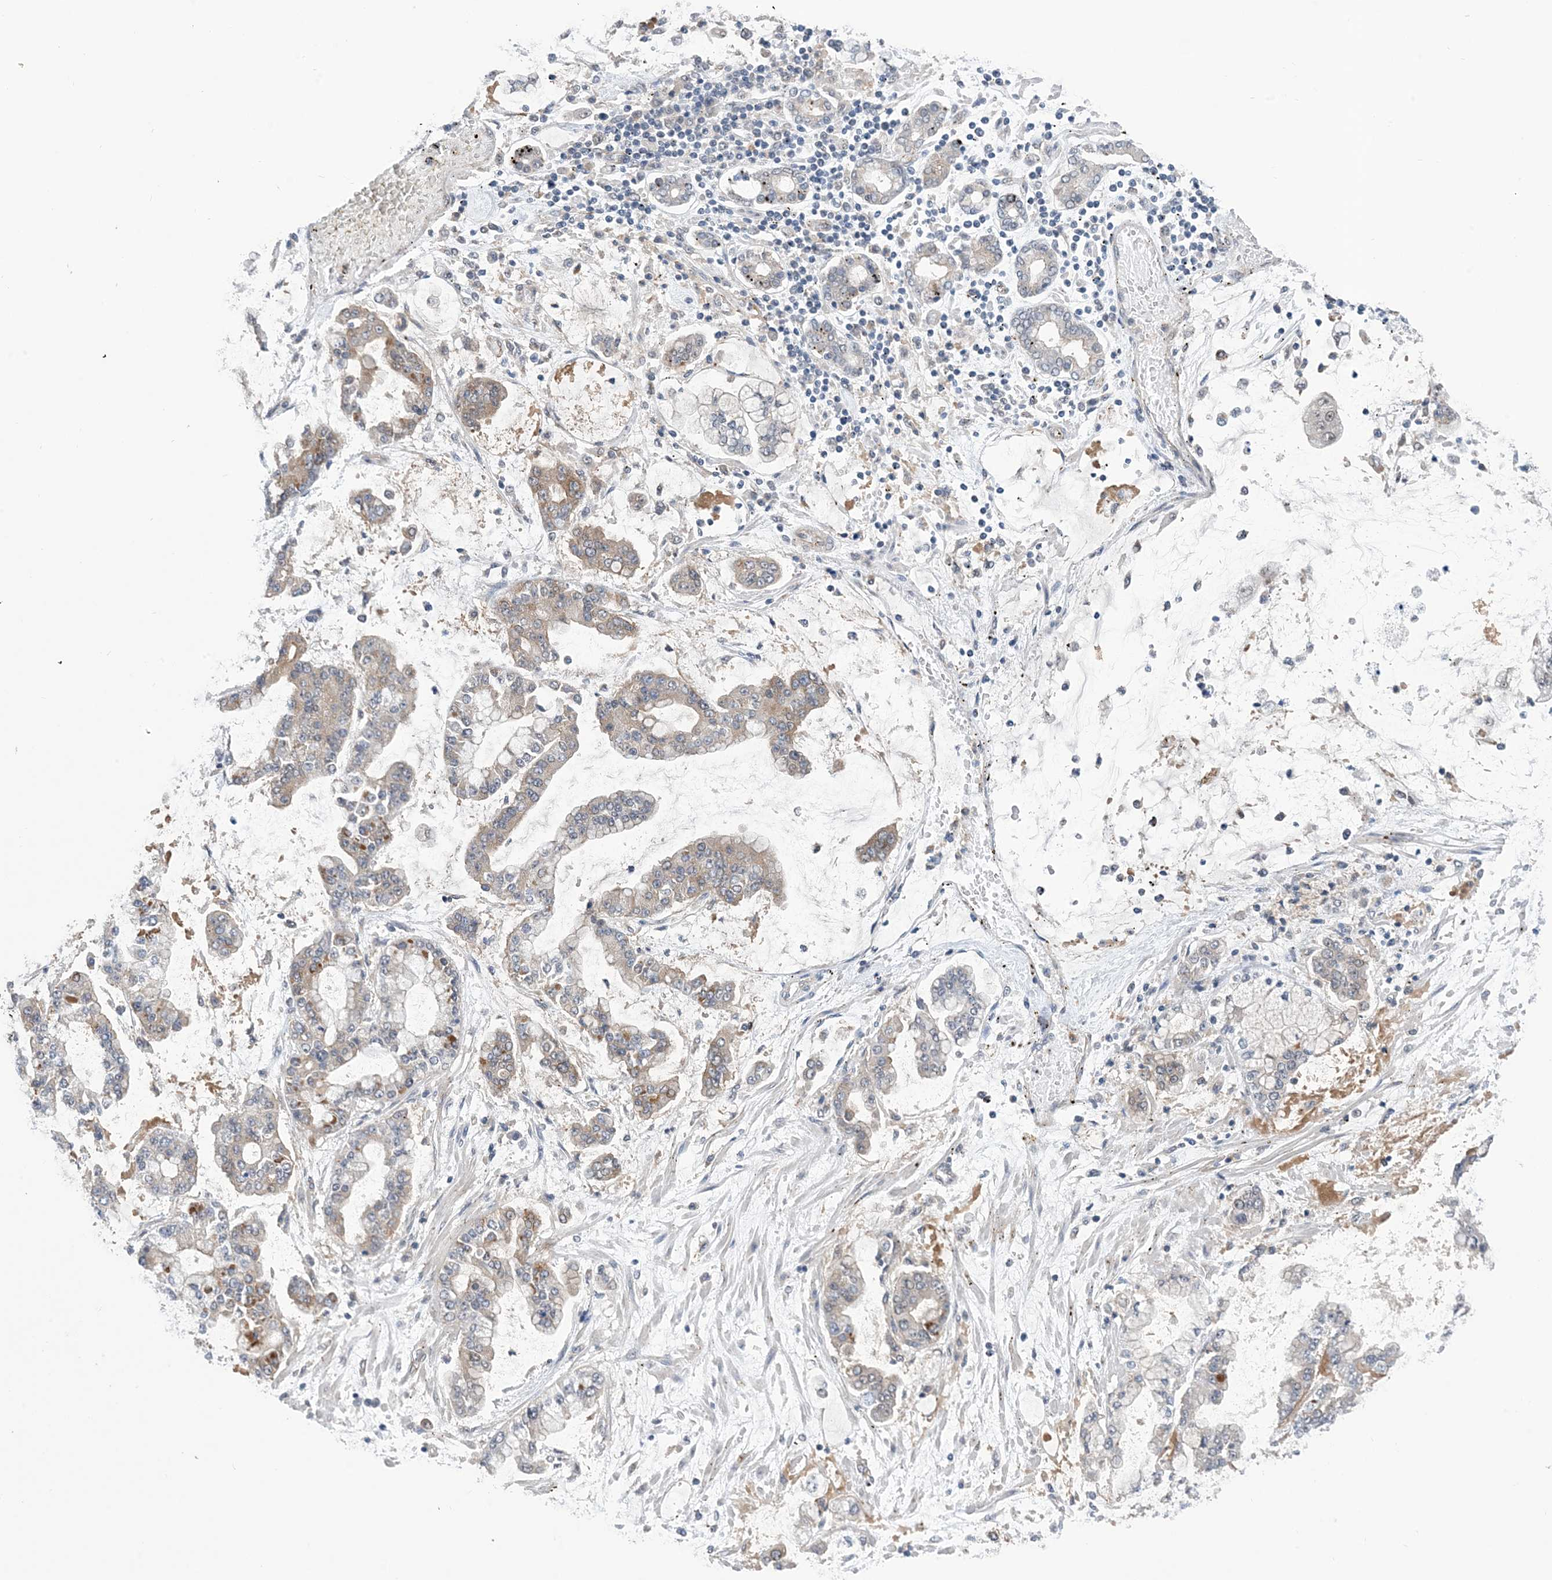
{"staining": {"intensity": "moderate", "quantity": "<25%", "location": "cytoplasmic/membranous"}, "tissue": "stomach cancer", "cell_type": "Tumor cells", "image_type": "cancer", "snomed": [{"axis": "morphology", "description": "Normal tissue, NOS"}, {"axis": "morphology", "description": "Adenocarcinoma, NOS"}, {"axis": "topography", "description": "Stomach, upper"}, {"axis": "topography", "description": "Stomach"}], "caption": "DAB immunohistochemical staining of human adenocarcinoma (stomach) reveals moderate cytoplasmic/membranous protein positivity in about <25% of tumor cells. (Stains: DAB (3,3'-diaminobenzidine) in brown, nuclei in blue, Microscopy: brightfield microscopy at high magnification).", "gene": "EHBP1", "patient": {"sex": "male", "age": 76}}